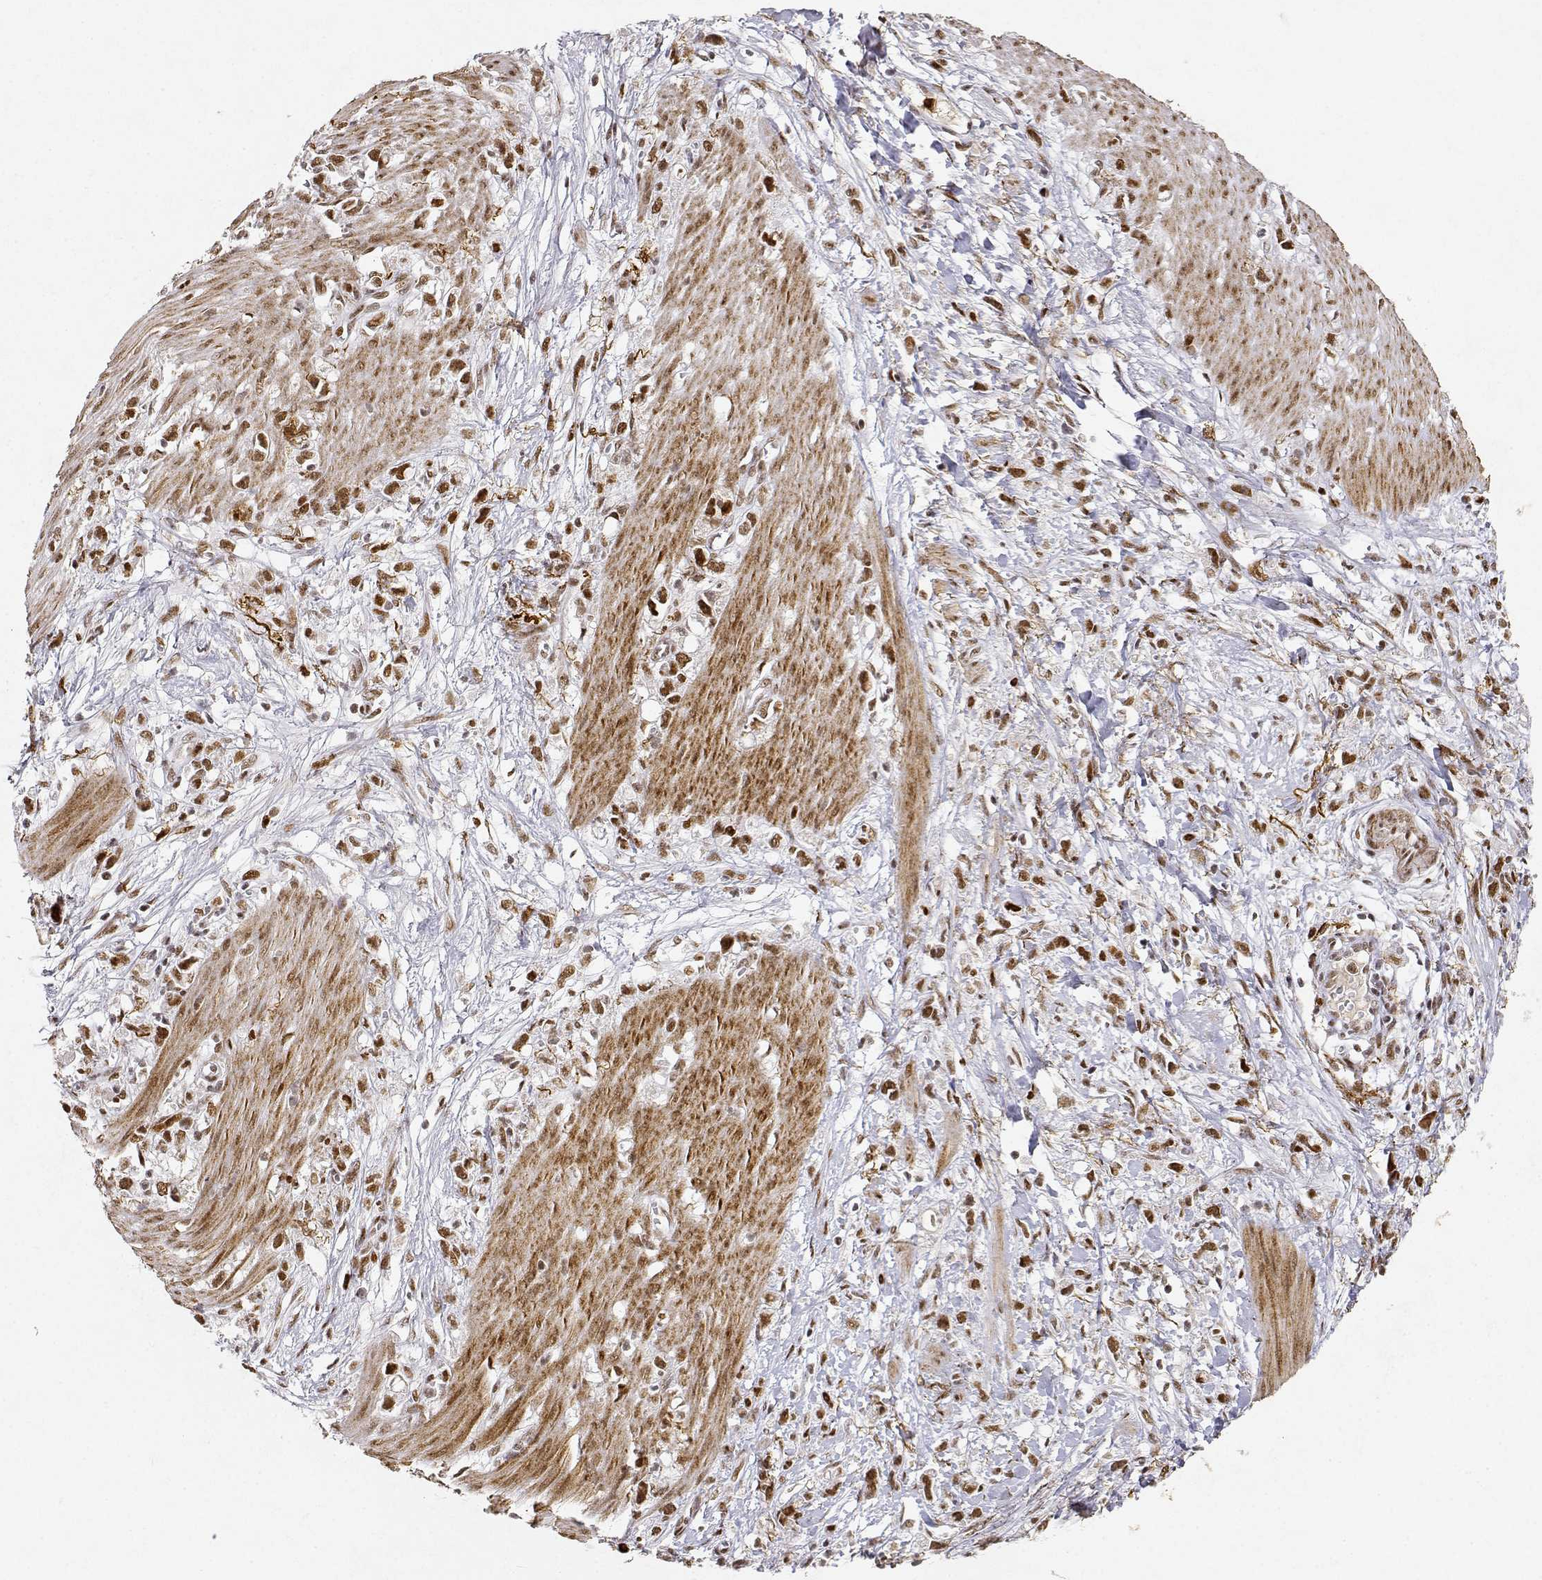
{"staining": {"intensity": "moderate", "quantity": ">75%", "location": "nuclear"}, "tissue": "stomach cancer", "cell_type": "Tumor cells", "image_type": "cancer", "snomed": [{"axis": "morphology", "description": "Adenocarcinoma, NOS"}, {"axis": "topography", "description": "Stomach"}], "caption": "Immunohistochemical staining of human stomach adenocarcinoma reveals moderate nuclear protein positivity in approximately >75% of tumor cells. (Stains: DAB in brown, nuclei in blue, Microscopy: brightfield microscopy at high magnification).", "gene": "RSF1", "patient": {"sex": "female", "age": 59}}